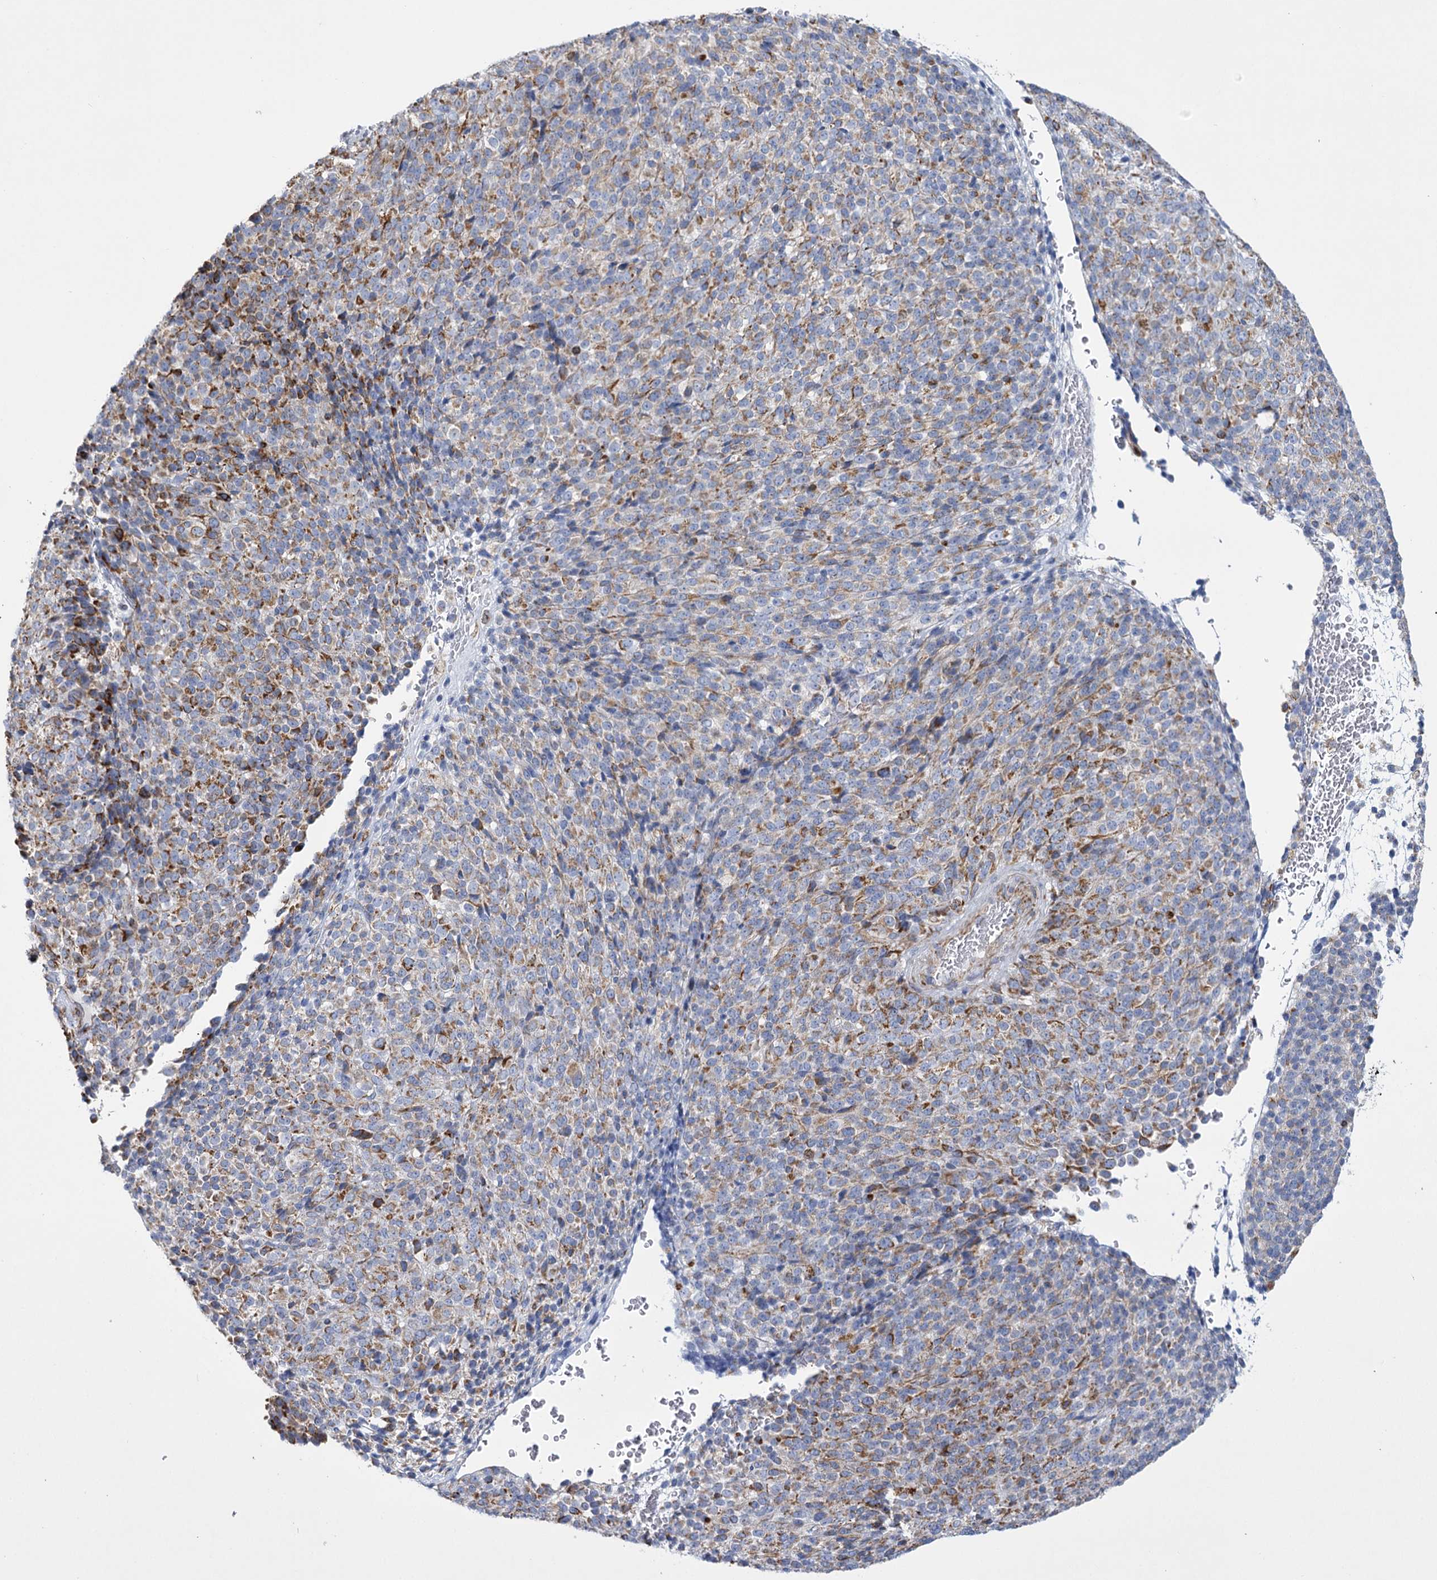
{"staining": {"intensity": "moderate", "quantity": ">75%", "location": "cytoplasmic/membranous"}, "tissue": "melanoma", "cell_type": "Tumor cells", "image_type": "cancer", "snomed": [{"axis": "morphology", "description": "Malignant melanoma, Metastatic site"}, {"axis": "topography", "description": "Brain"}], "caption": "Immunohistochemistry image of human melanoma stained for a protein (brown), which demonstrates medium levels of moderate cytoplasmic/membranous staining in about >75% of tumor cells.", "gene": "DHTKD1", "patient": {"sex": "female", "age": 56}}